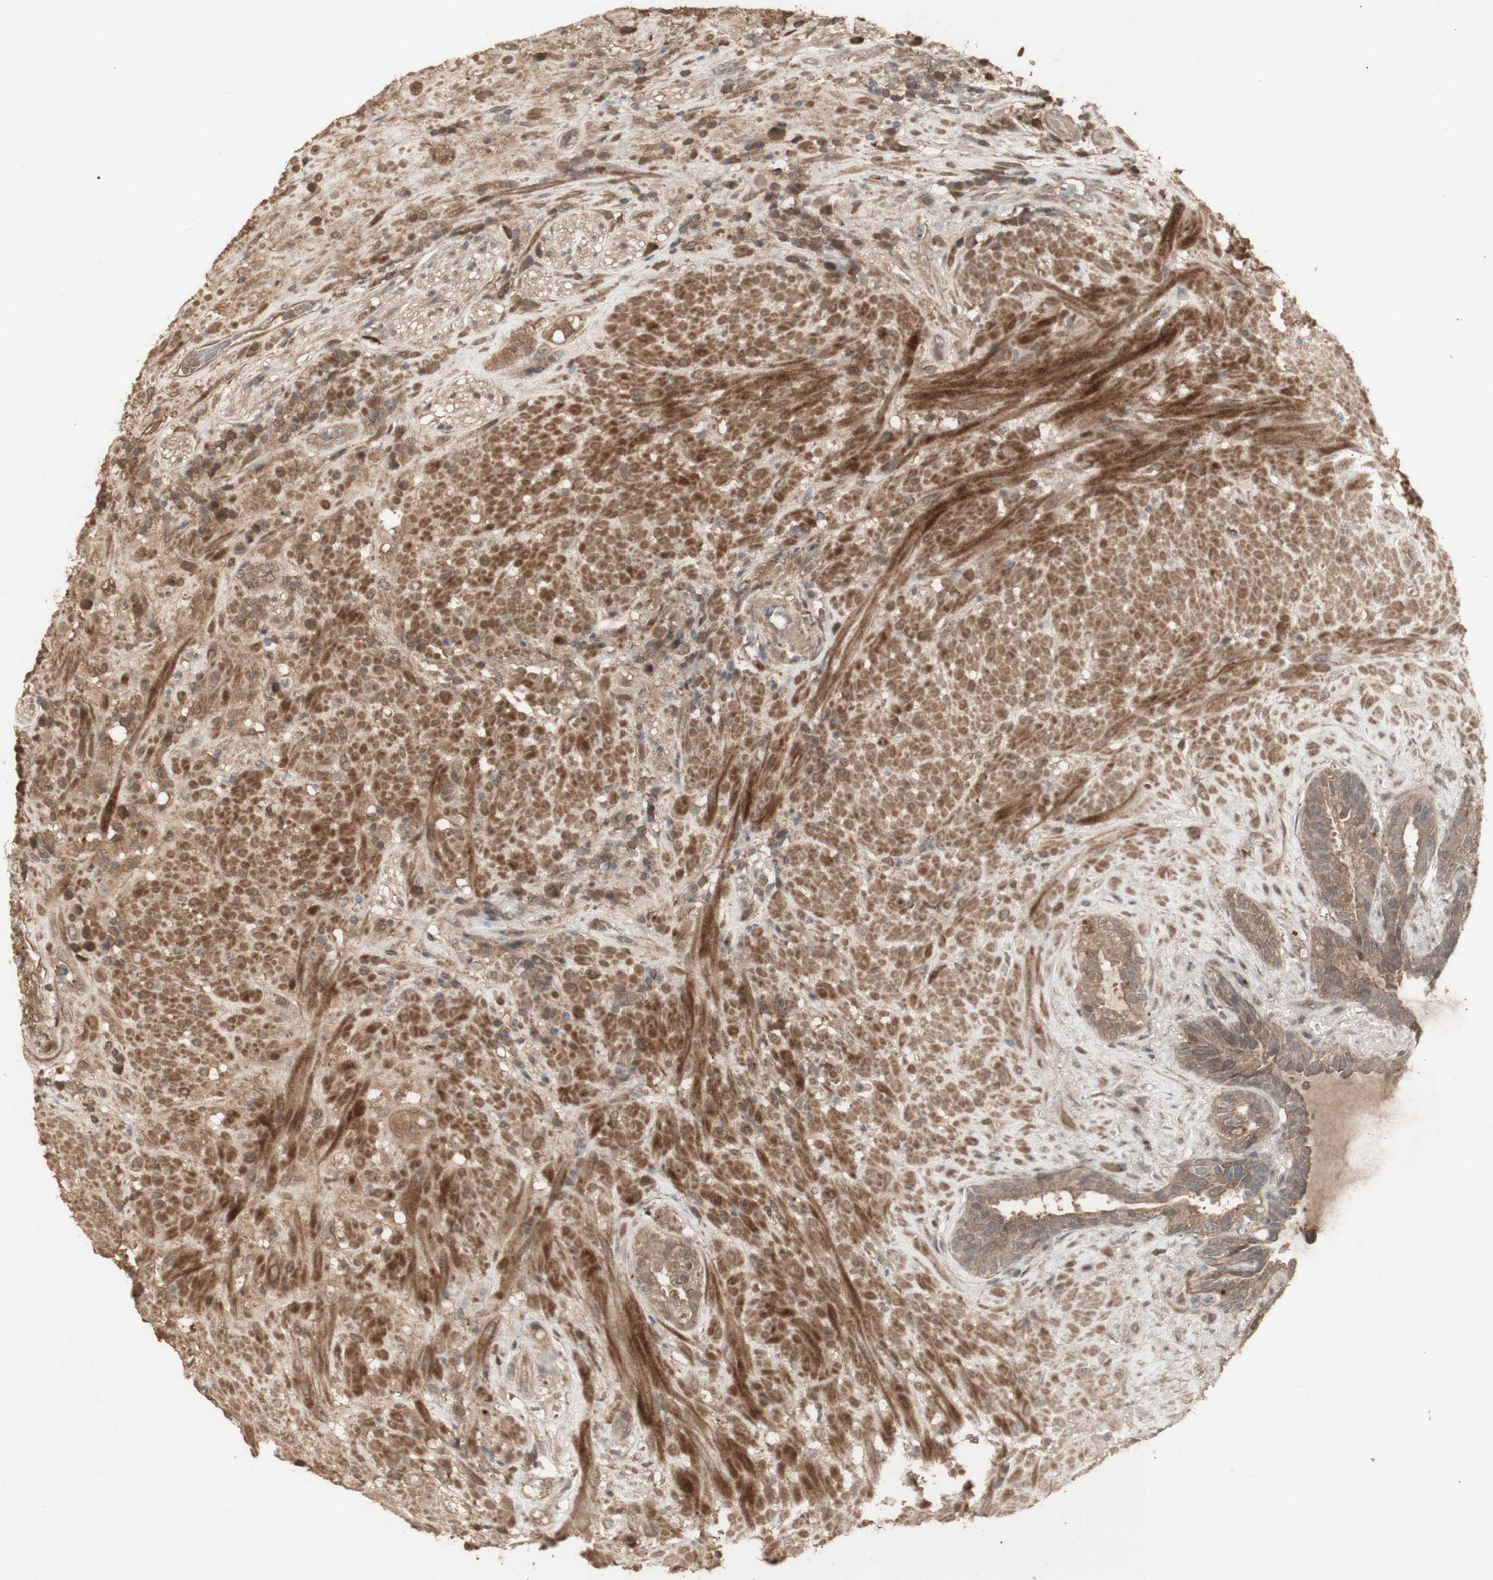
{"staining": {"intensity": "moderate", "quantity": ">75%", "location": "cytoplasmic/membranous,nuclear"}, "tissue": "seminal vesicle", "cell_type": "Glandular cells", "image_type": "normal", "snomed": [{"axis": "morphology", "description": "Normal tissue, NOS"}, {"axis": "topography", "description": "Seminal veicle"}], "caption": "An IHC micrograph of unremarkable tissue is shown. Protein staining in brown shows moderate cytoplasmic/membranous,nuclear positivity in seminal vesicle within glandular cells. (Stains: DAB (3,3'-diaminobenzidine) in brown, nuclei in blue, Microscopy: brightfield microscopy at high magnification).", "gene": "ALOX12", "patient": {"sex": "male", "age": 61}}